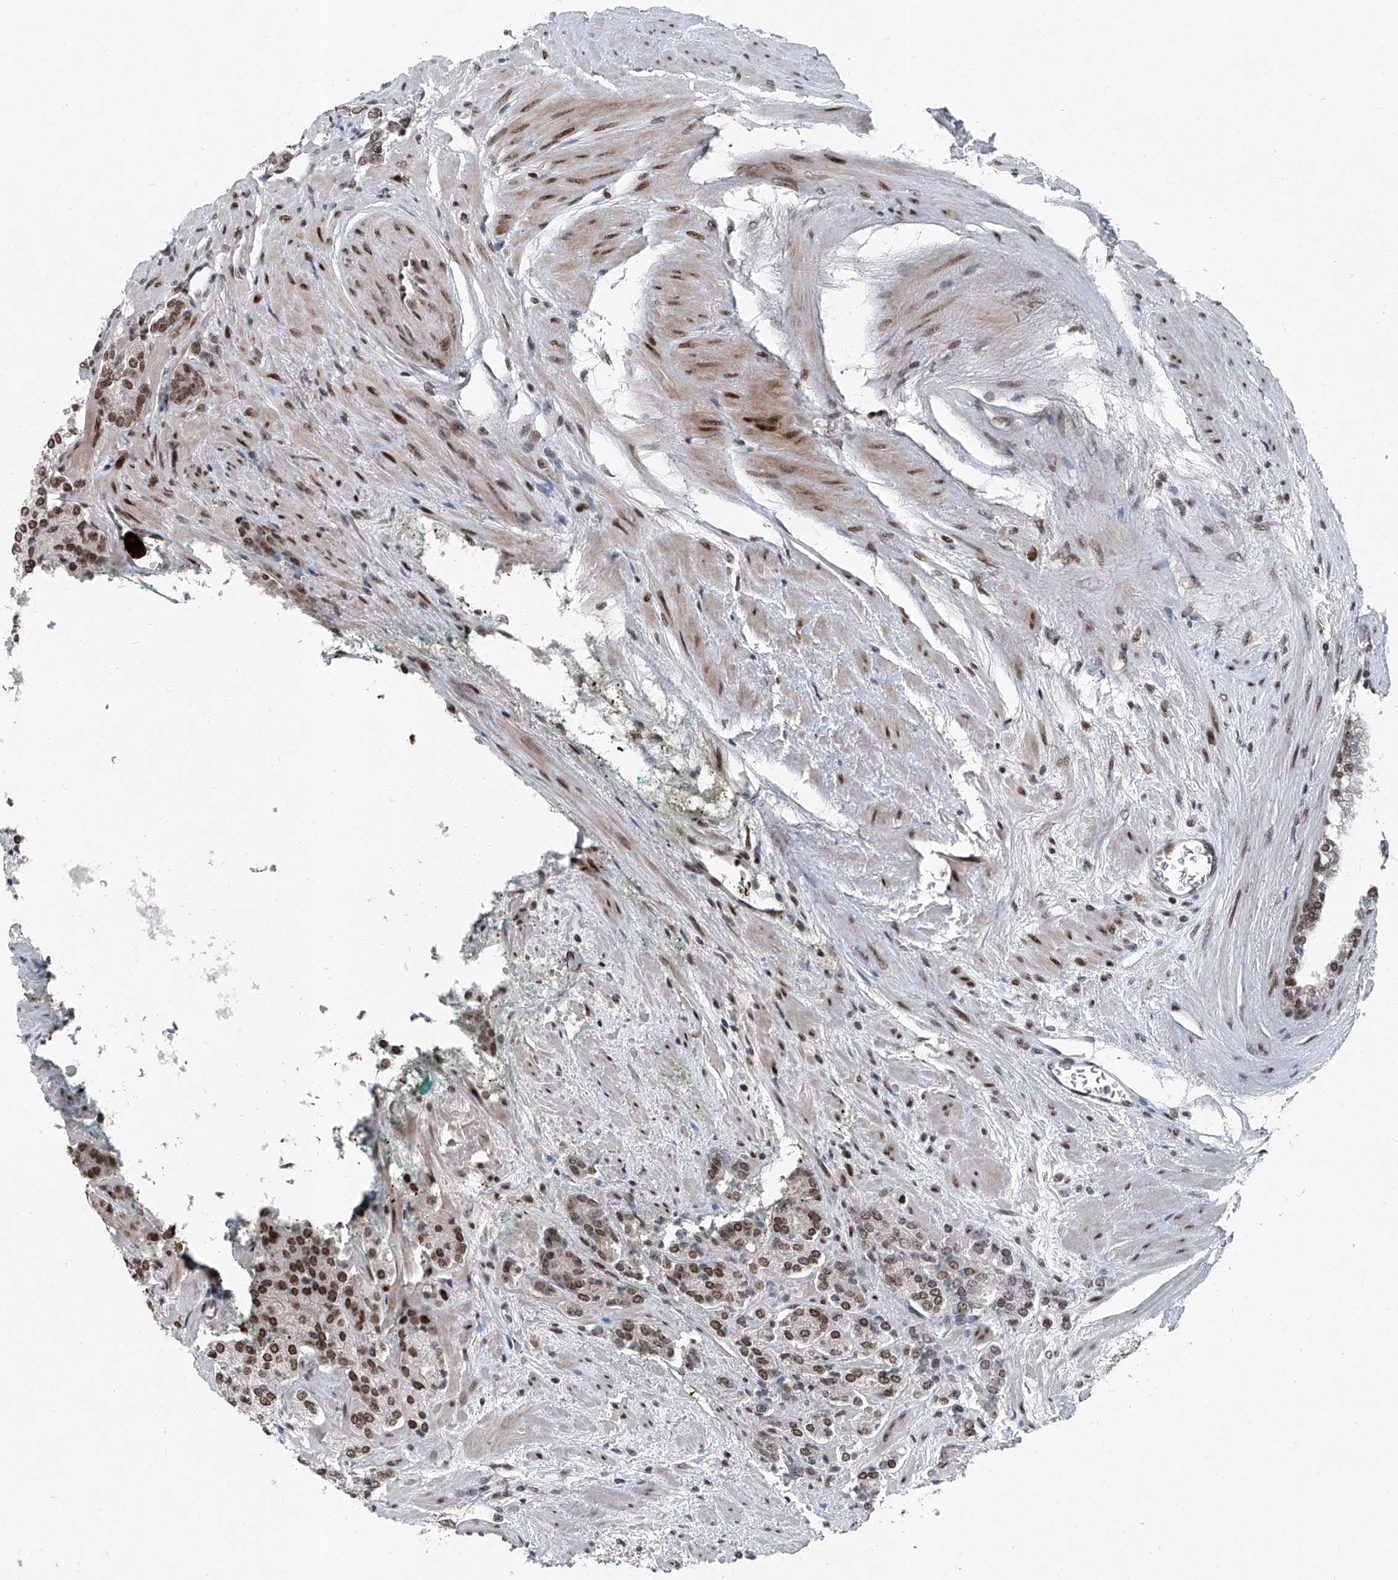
{"staining": {"intensity": "moderate", "quantity": ">75%", "location": "nuclear"}, "tissue": "prostate cancer", "cell_type": "Tumor cells", "image_type": "cancer", "snomed": [{"axis": "morphology", "description": "Adenocarcinoma, High grade"}, {"axis": "topography", "description": "Prostate"}], "caption": "High-grade adenocarcinoma (prostate) stained with a protein marker demonstrates moderate staining in tumor cells.", "gene": "BMI1", "patient": {"sex": "male", "age": 71}}